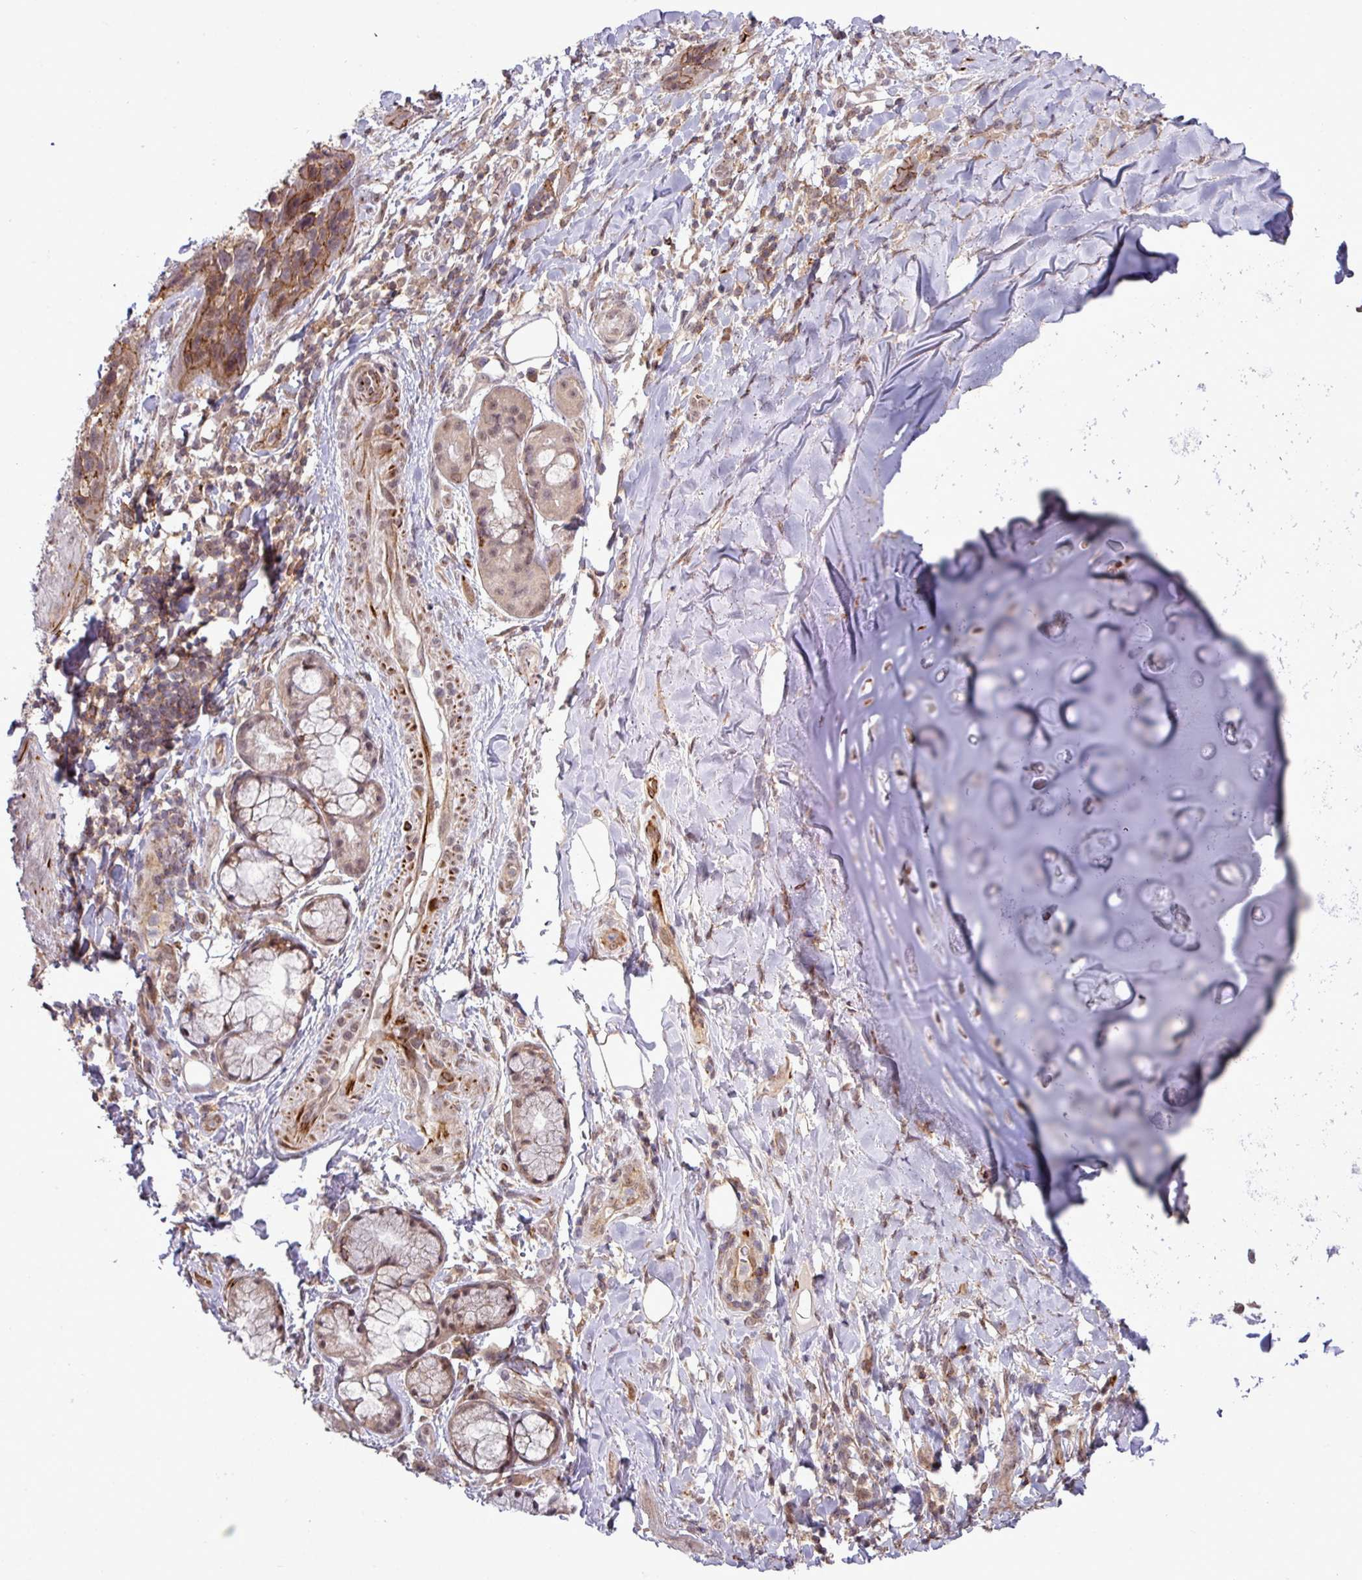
{"staining": {"intensity": "negative", "quantity": "none", "location": "none"}, "tissue": "adipose tissue", "cell_type": "Adipocytes", "image_type": "normal", "snomed": [{"axis": "morphology", "description": "Normal tissue, NOS"}, {"axis": "morphology", "description": "Squamous cell carcinoma, NOS"}, {"axis": "topography", "description": "Bronchus"}, {"axis": "topography", "description": "Lung"}], "caption": "Immunohistochemical staining of unremarkable human adipose tissue reveals no significant expression in adipocytes. (DAB immunohistochemistry (IHC), high magnification).", "gene": "ZC2HC1C", "patient": {"sex": "female", "age": 70}}